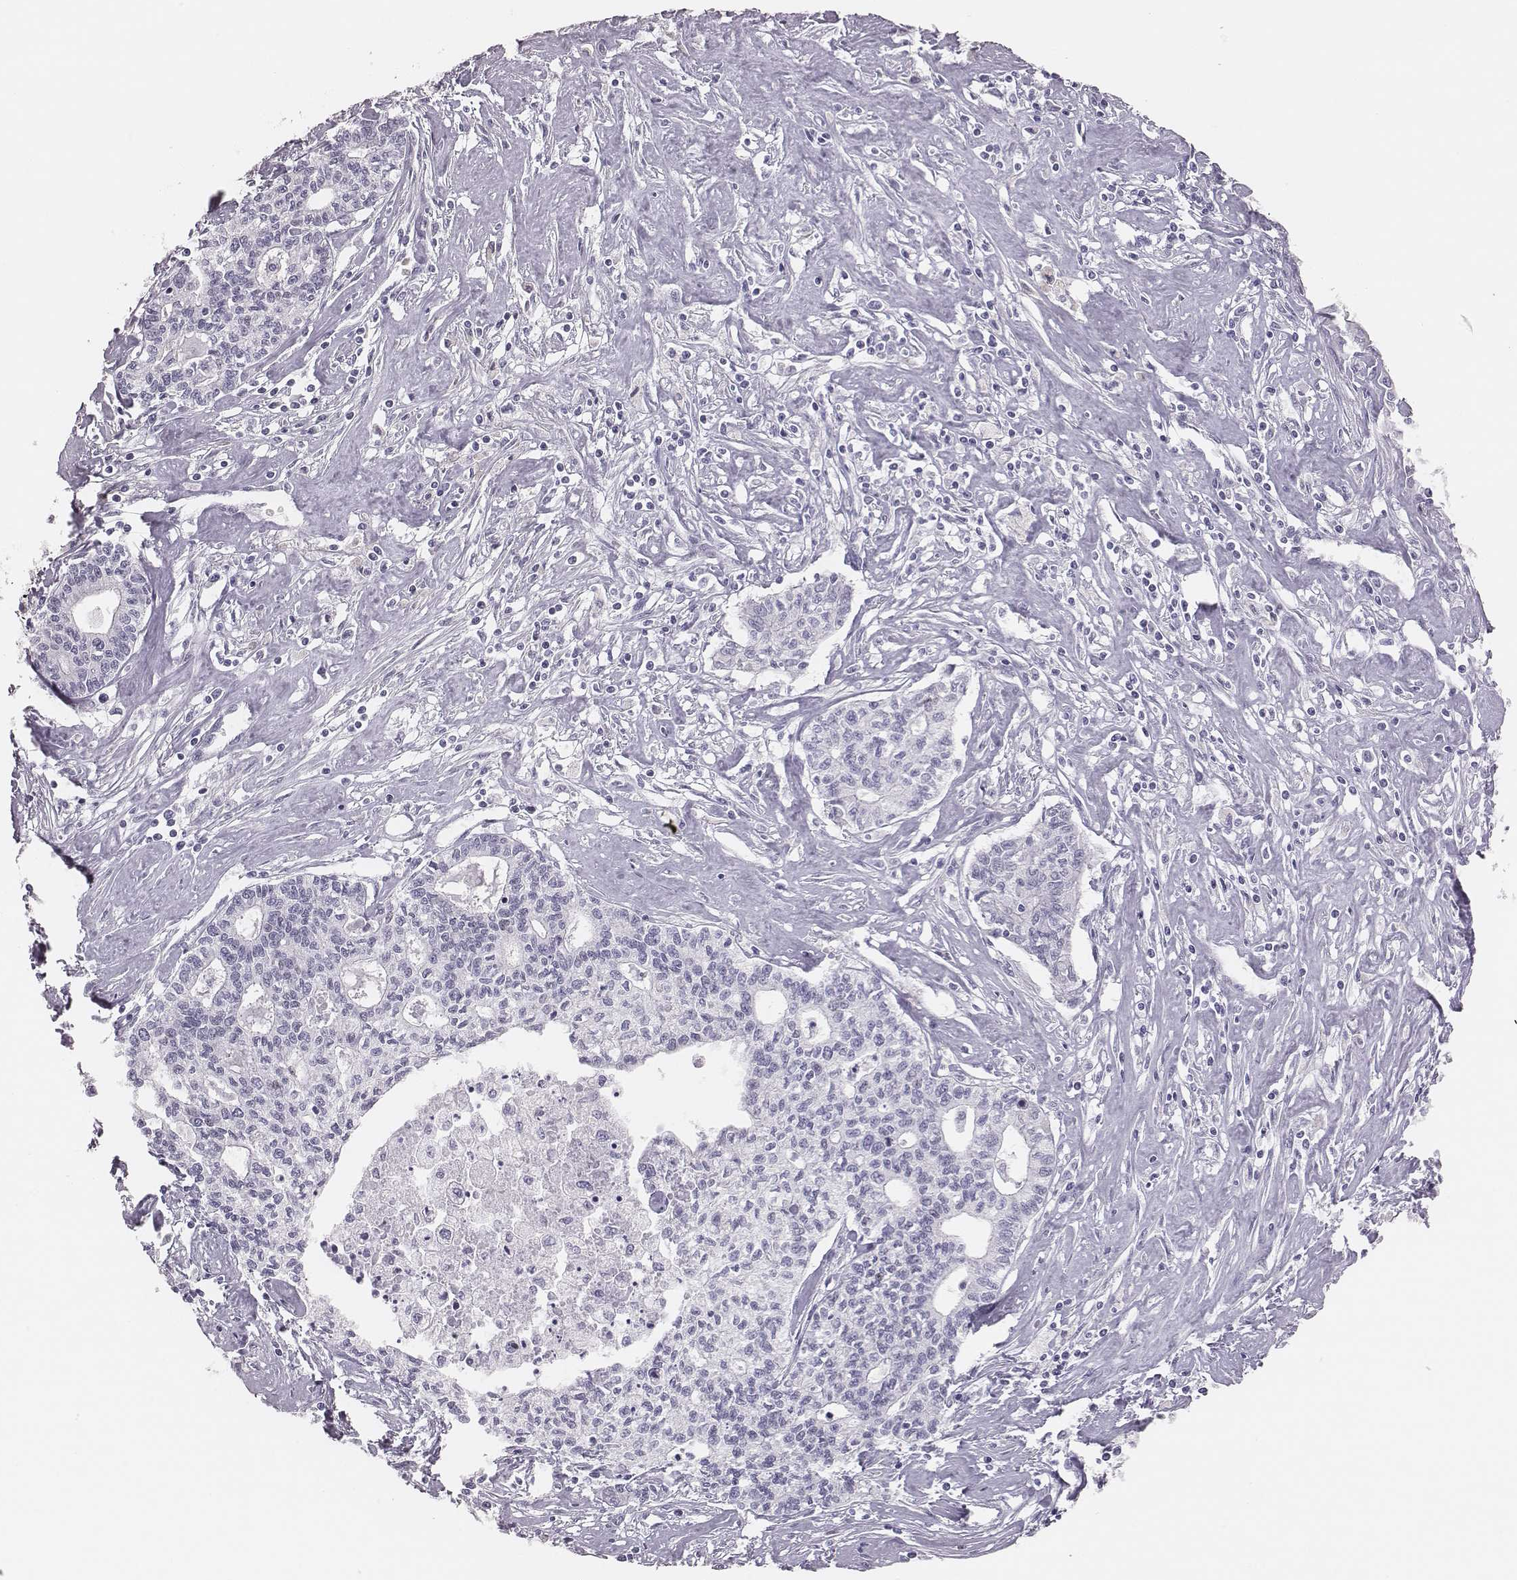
{"staining": {"intensity": "negative", "quantity": "none", "location": "none"}, "tissue": "liver cancer", "cell_type": "Tumor cells", "image_type": "cancer", "snomed": [{"axis": "morphology", "description": "Cholangiocarcinoma"}, {"axis": "topography", "description": "Liver"}], "caption": "There is no significant expression in tumor cells of cholangiocarcinoma (liver).", "gene": "H1-6", "patient": {"sex": "female", "age": 61}}